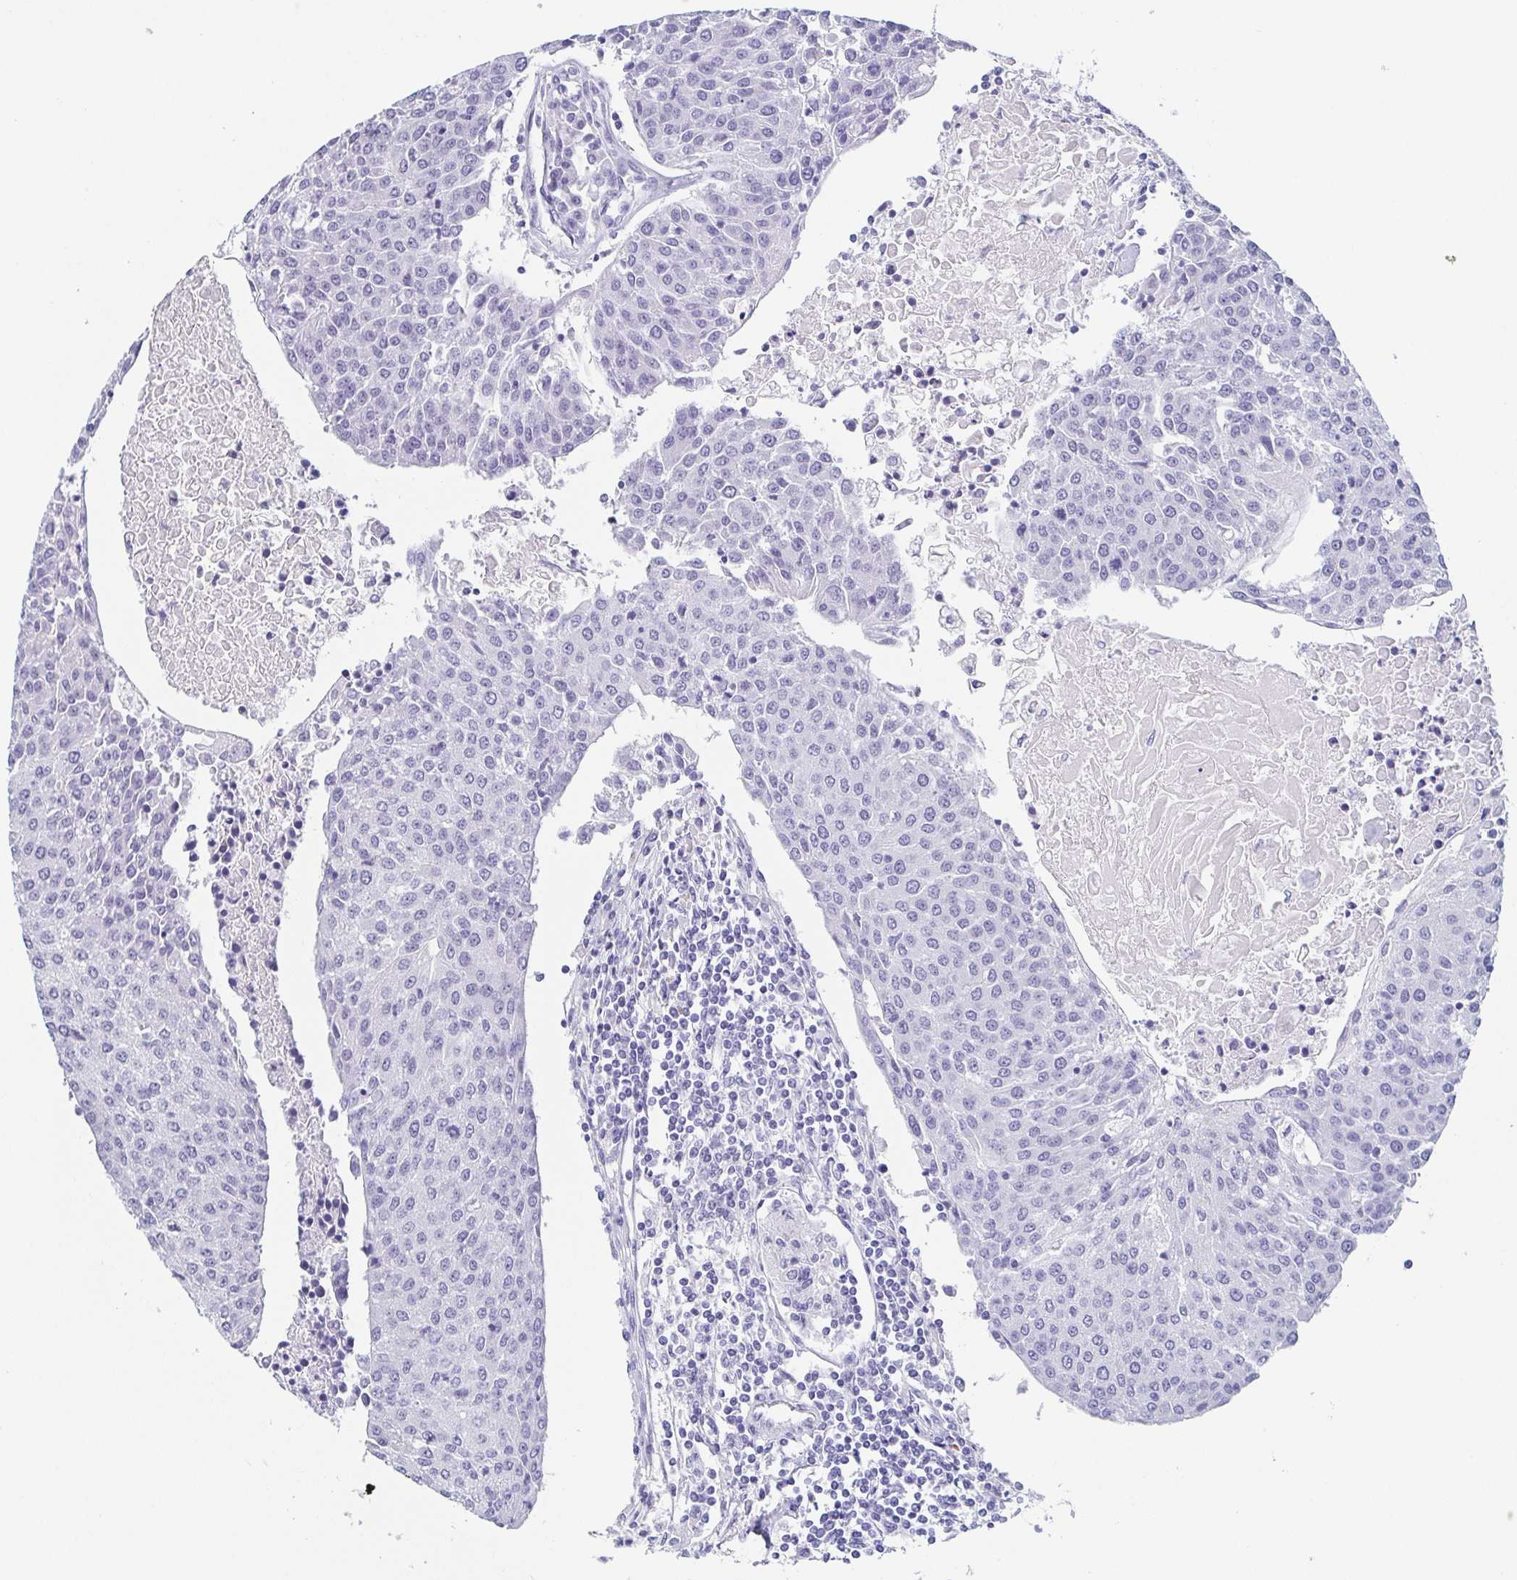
{"staining": {"intensity": "negative", "quantity": "none", "location": "none"}, "tissue": "urothelial cancer", "cell_type": "Tumor cells", "image_type": "cancer", "snomed": [{"axis": "morphology", "description": "Urothelial carcinoma, High grade"}, {"axis": "topography", "description": "Urinary bladder"}], "caption": "There is no significant expression in tumor cells of high-grade urothelial carcinoma.", "gene": "REG4", "patient": {"sex": "female", "age": 85}}